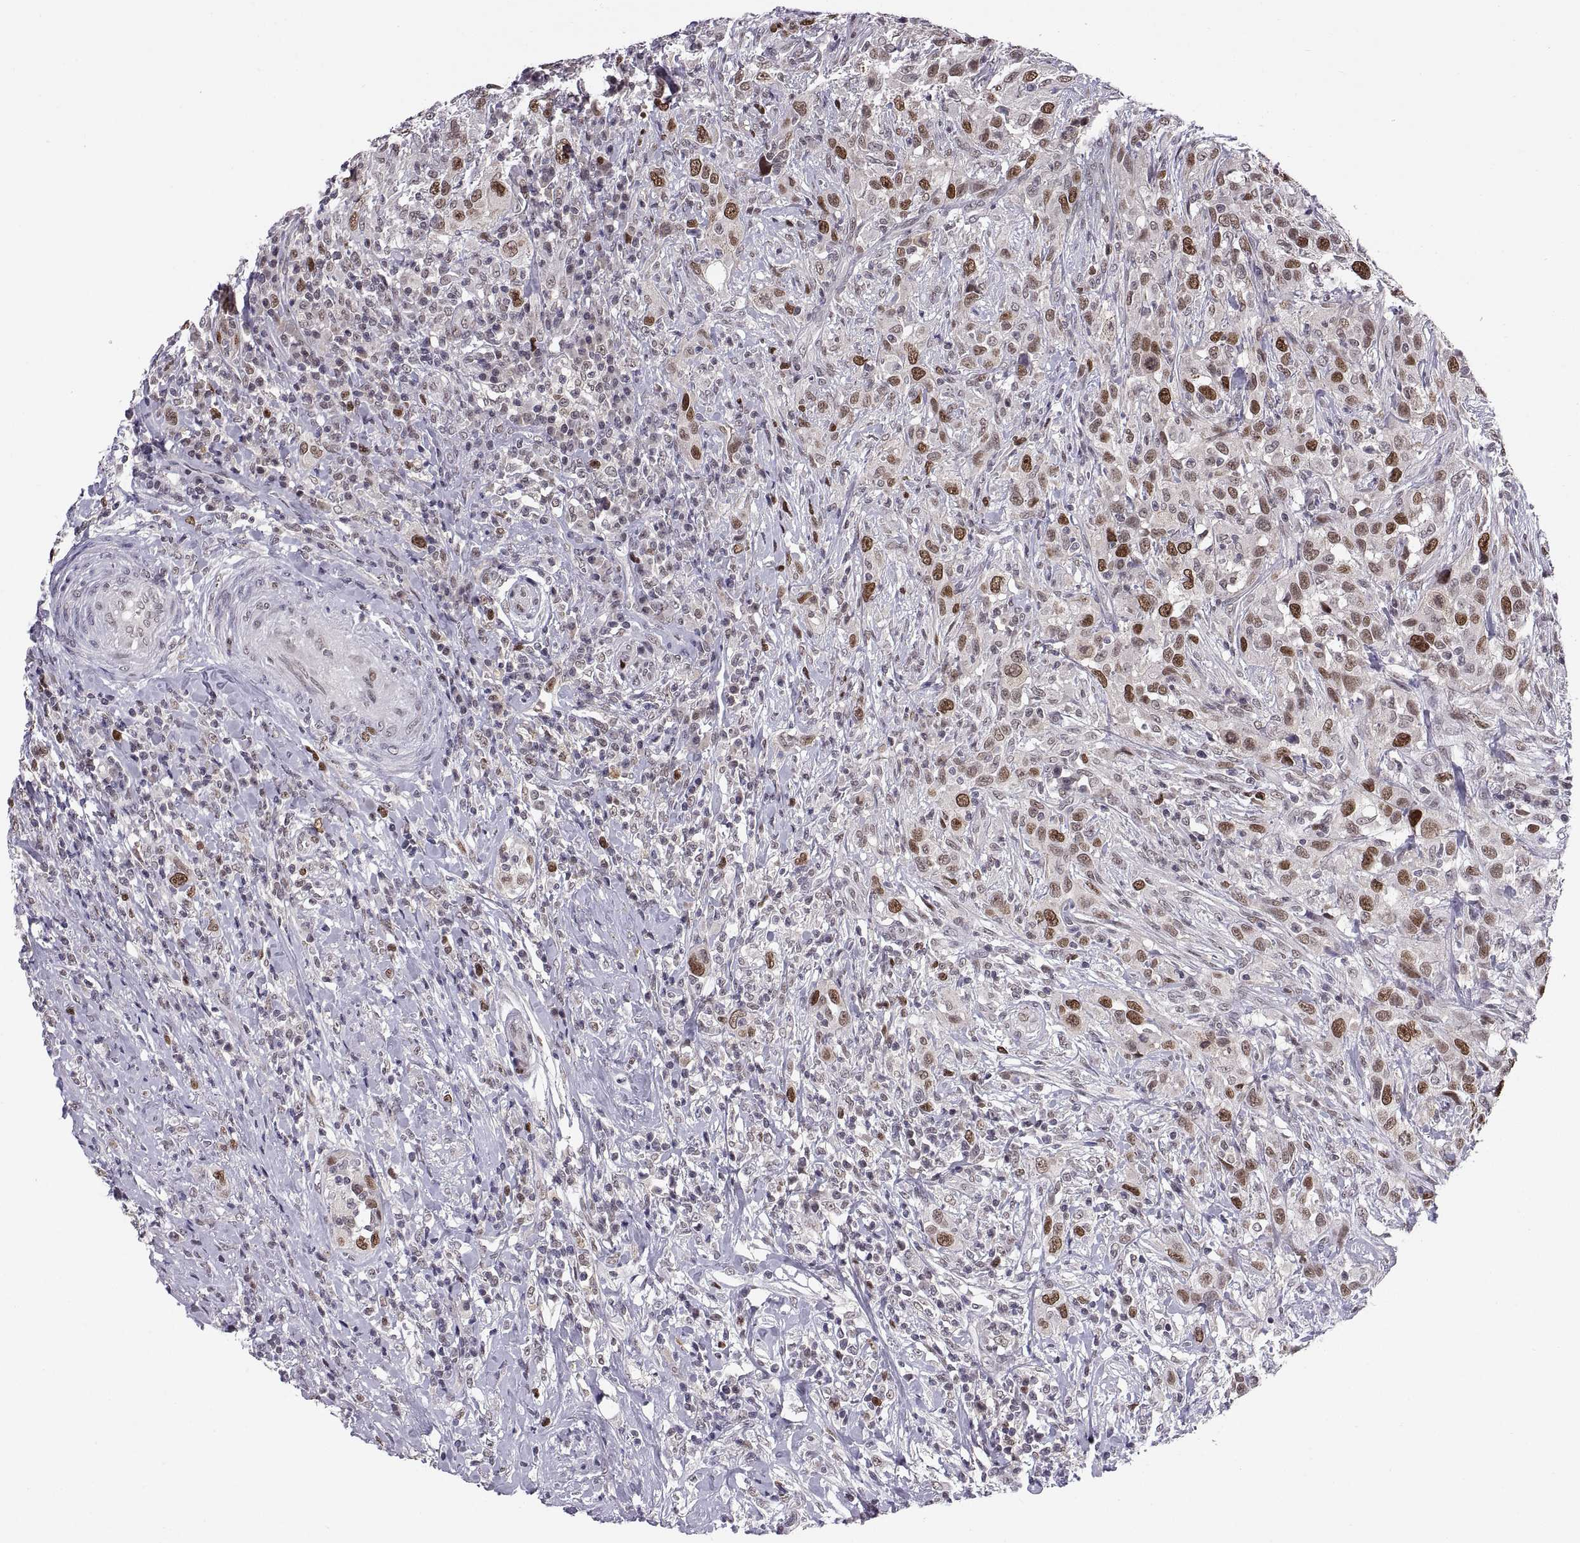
{"staining": {"intensity": "moderate", "quantity": "<25%", "location": "nuclear"}, "tissue": "urothelial cancer", "cell_type": "Tumor cells", "image_type": "cancer", "snomed": [{"axis": "morphology", "description": "Urothelial carcinoma, NOS"}, {"axis": "morphology", "description": "Urothelial carcinoma, High grade"}, {"axis": "topography", "description": "Urinary bladder"}], "caption": "Immunohistochemical staining of human high-grade urothelial carcinoma displays low levels of moderate nuclear expression in about <25% of tumor cells.", "gene": "CHFR", "patient": {"sex": "female", "age": 64}}